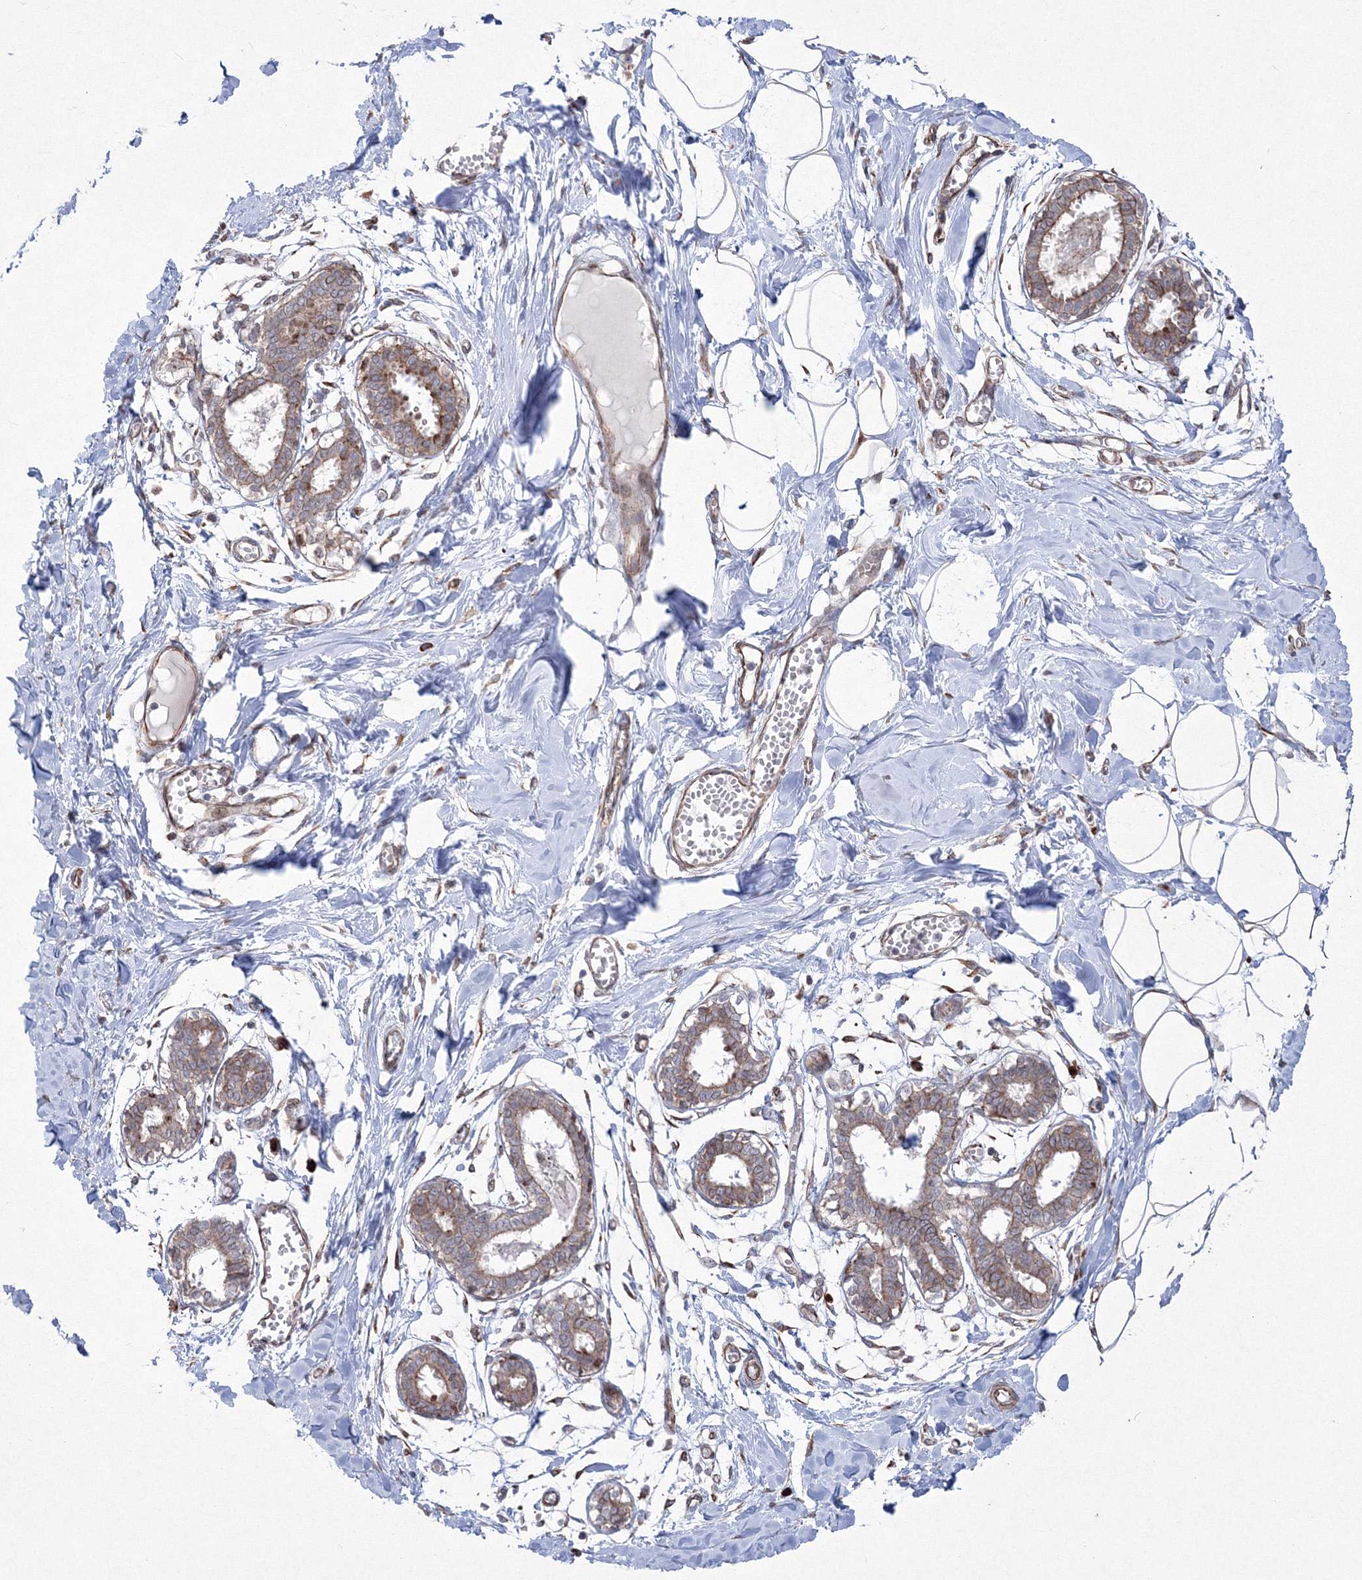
{"staining": {"intensity": "weak", "quantity": "25%-75%", "location": "cytoplasmic/membranous"}, "tissue": "breast", "cell_type": "Adipocytes", "image_type": "normal", "snomed": [{"axis": "morphology", "description": "Normal tissue, NOS"}, {"axis": "topography", "description": "Breast"}], "caption": "Immunohistochemical staining of unremarkable human breast reveals low levels of weak cytoplasmic/membranous expression in about 25%-75% of adipocytes.", "gene": "EFCAB12", "patient": {"sex": "female", "age": 27}}